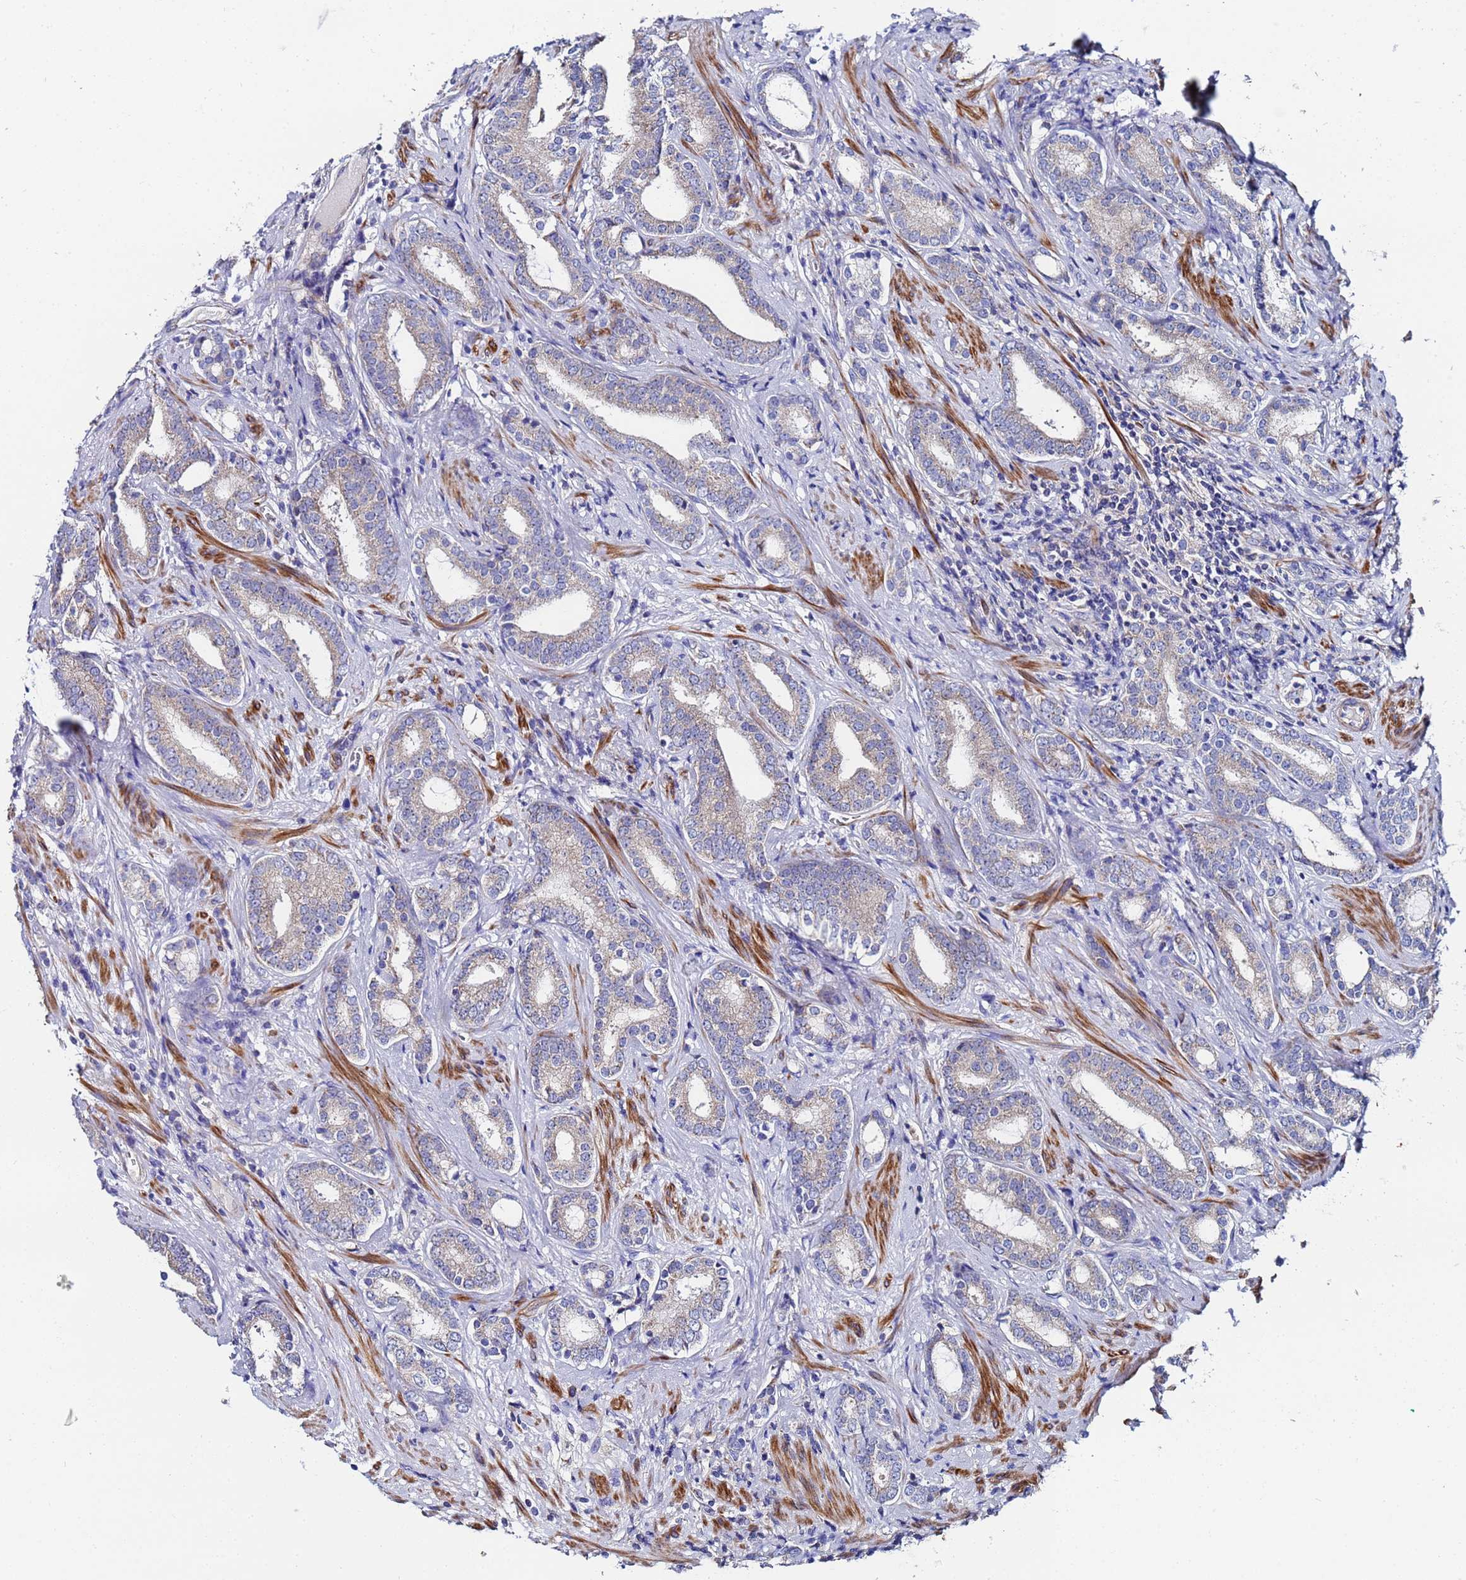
{"staining": {"intensity": "negative", "quantity": "none", "location": "none"}, "tissue": "prostate cancer", "cell_type": "Tumor cells", "image_type": "cancer", "snomed": [{"axis": "morphology", "description": "Adenocarcinoma, High grade"}, {"axis": "topography", "description": "Prostate"}], "caption": "Tumor cells show no significant protein staining in prostate cancer (high-grade adenocarcinoma).", "gene": "FAHD2A", "patient": {"sex": "male", "age": 63}}